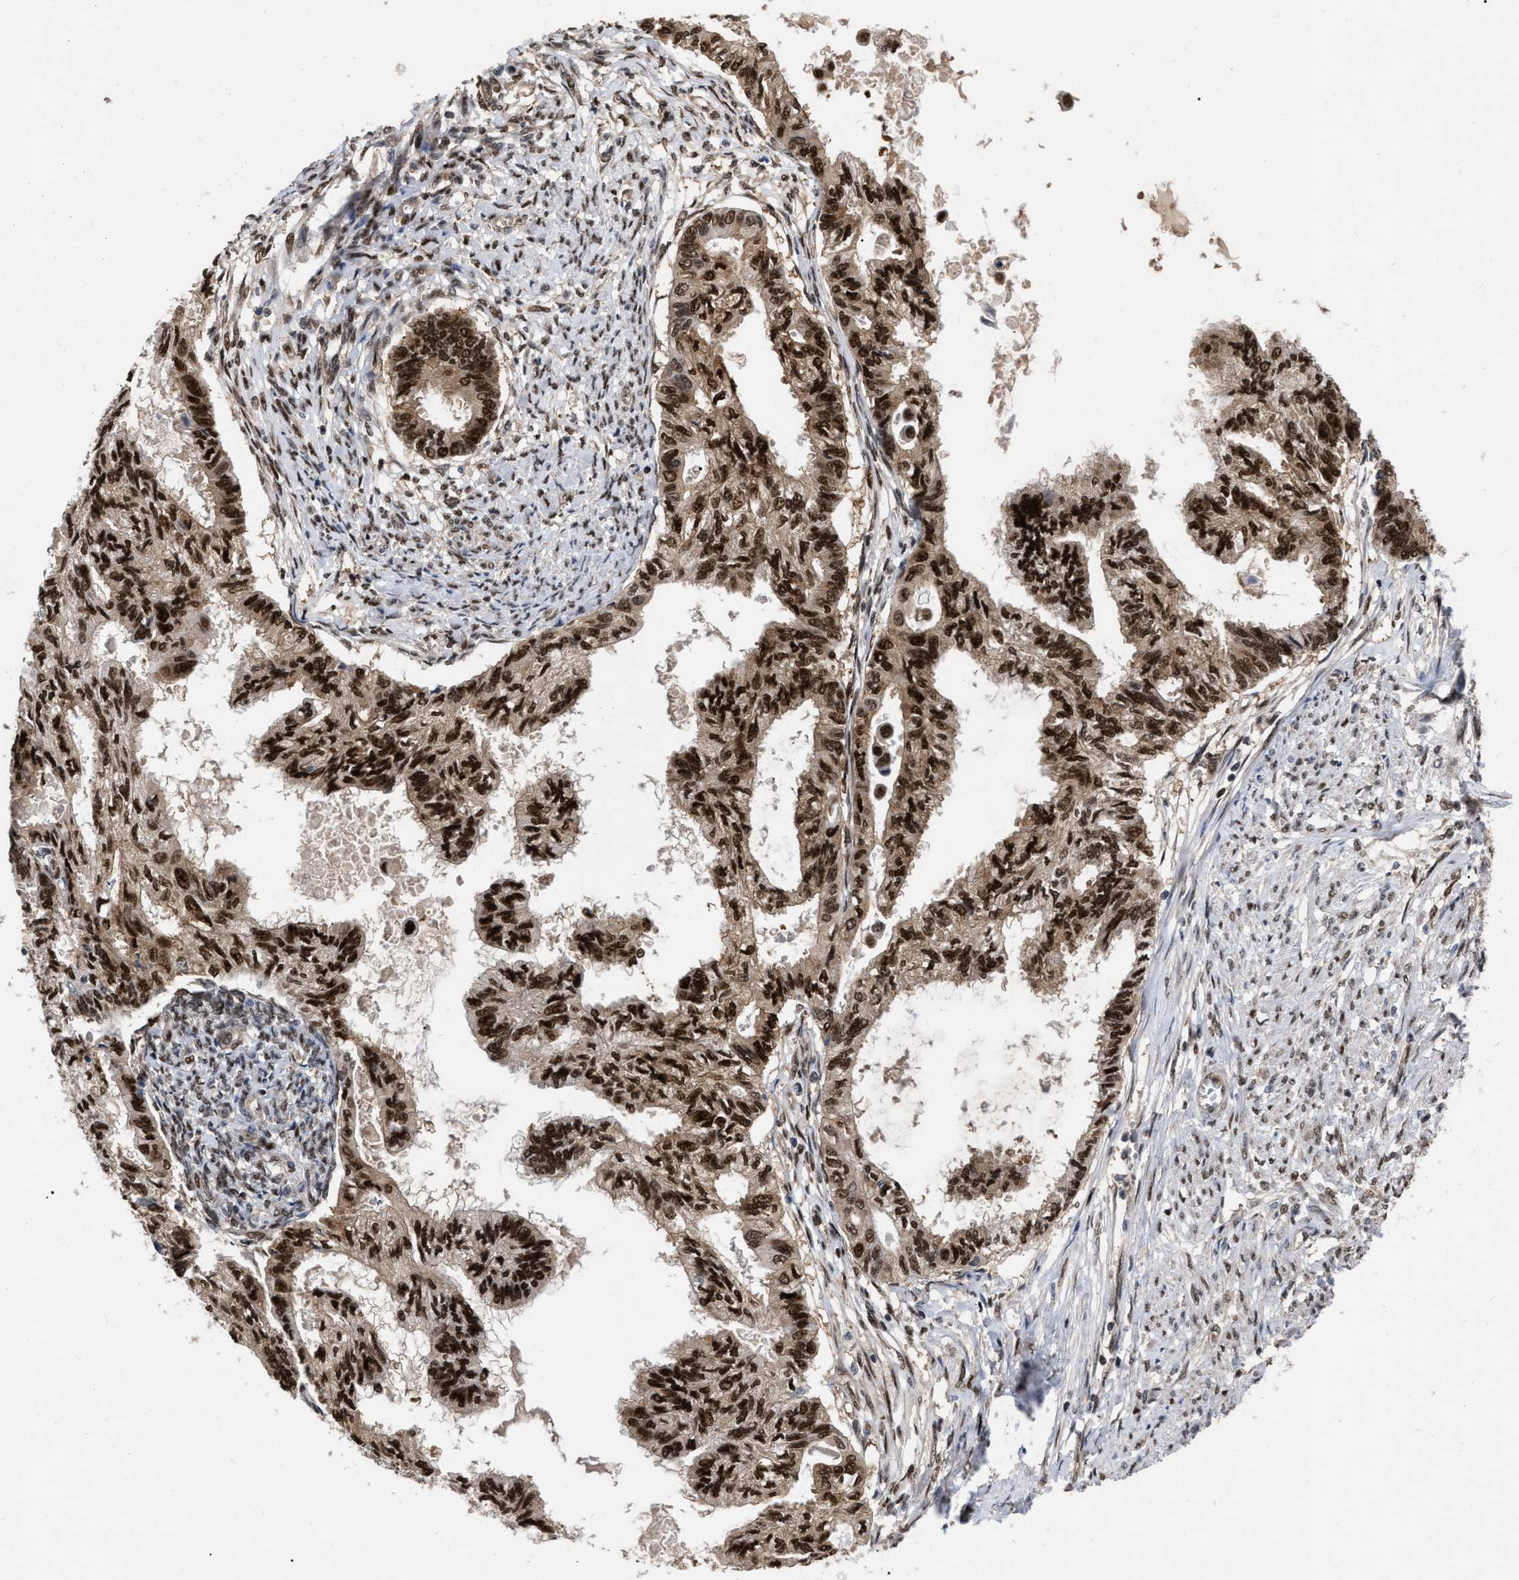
{"staining": {"intensity": "strong", "quantity": ">75%", "location": "nuclear"}, "tissue": "cervical cancer", "cell_type": "Tumor cells", "image_type": "cancer", "snomed": [{"axis": "morphology", "description": "Normal tissue, NOS"}, {"axis": "morphology", "description": "Adenocarcinoma, NOS"}, {"axis": "topography", "description": "Cervix"}, {"axis": "topography", "description": "Endometrium"}], "caption": "Protein expression analysis of human adenocarcinoma (cervical) reveals strong nuclear positivity in approximately >75% of tumor cells. (DAB (3,3'-diaminobenzidine) = brown stain, brightfield microscopy at high magnification).", "gene": "MDM4", "patient": {"sex": "female", "age": 86}}